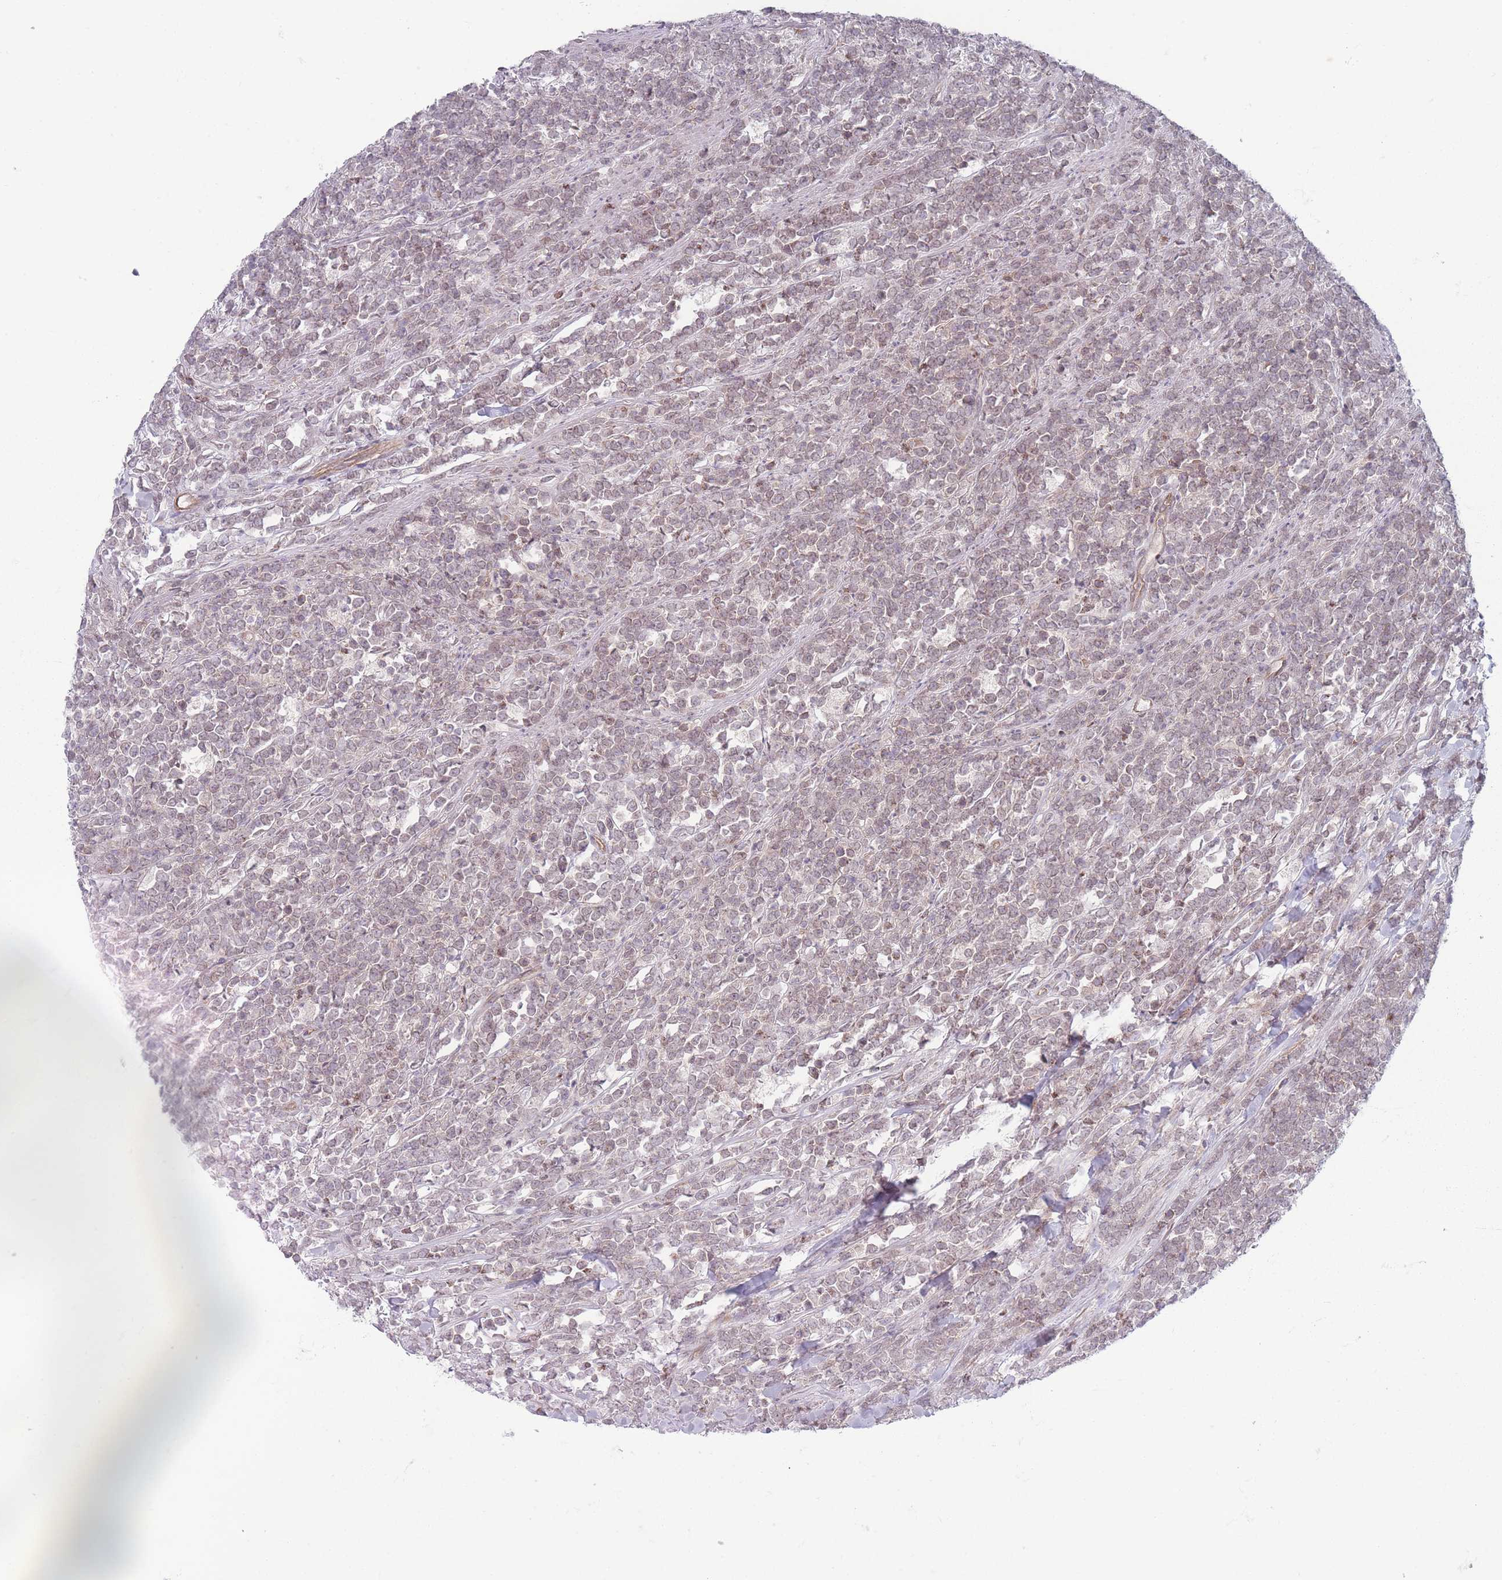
{"staining": {"intensity": "weak", "quantity": "<25%", "location": "nuclear"}, "tissue": "lymphoma", "cell_type": "Tumor cells", "image_type": "cancer", "snomed": [{"axis": "morphology", "description": "Malignant lymphoma, non-Hodgkin's type, High grade"}, {"axis": "topography", "description": "Small intestine"}, {"axis": "topography", "description": "Colon"}], "caption": "This is an immunohistochemistry photomicrograph of high-grade malignant lymphoma, non-Hodgkin's type. There is no positivity in tumor cells.", "gene": "VRK2", "patient": {"sex": "male", "age": 8}}